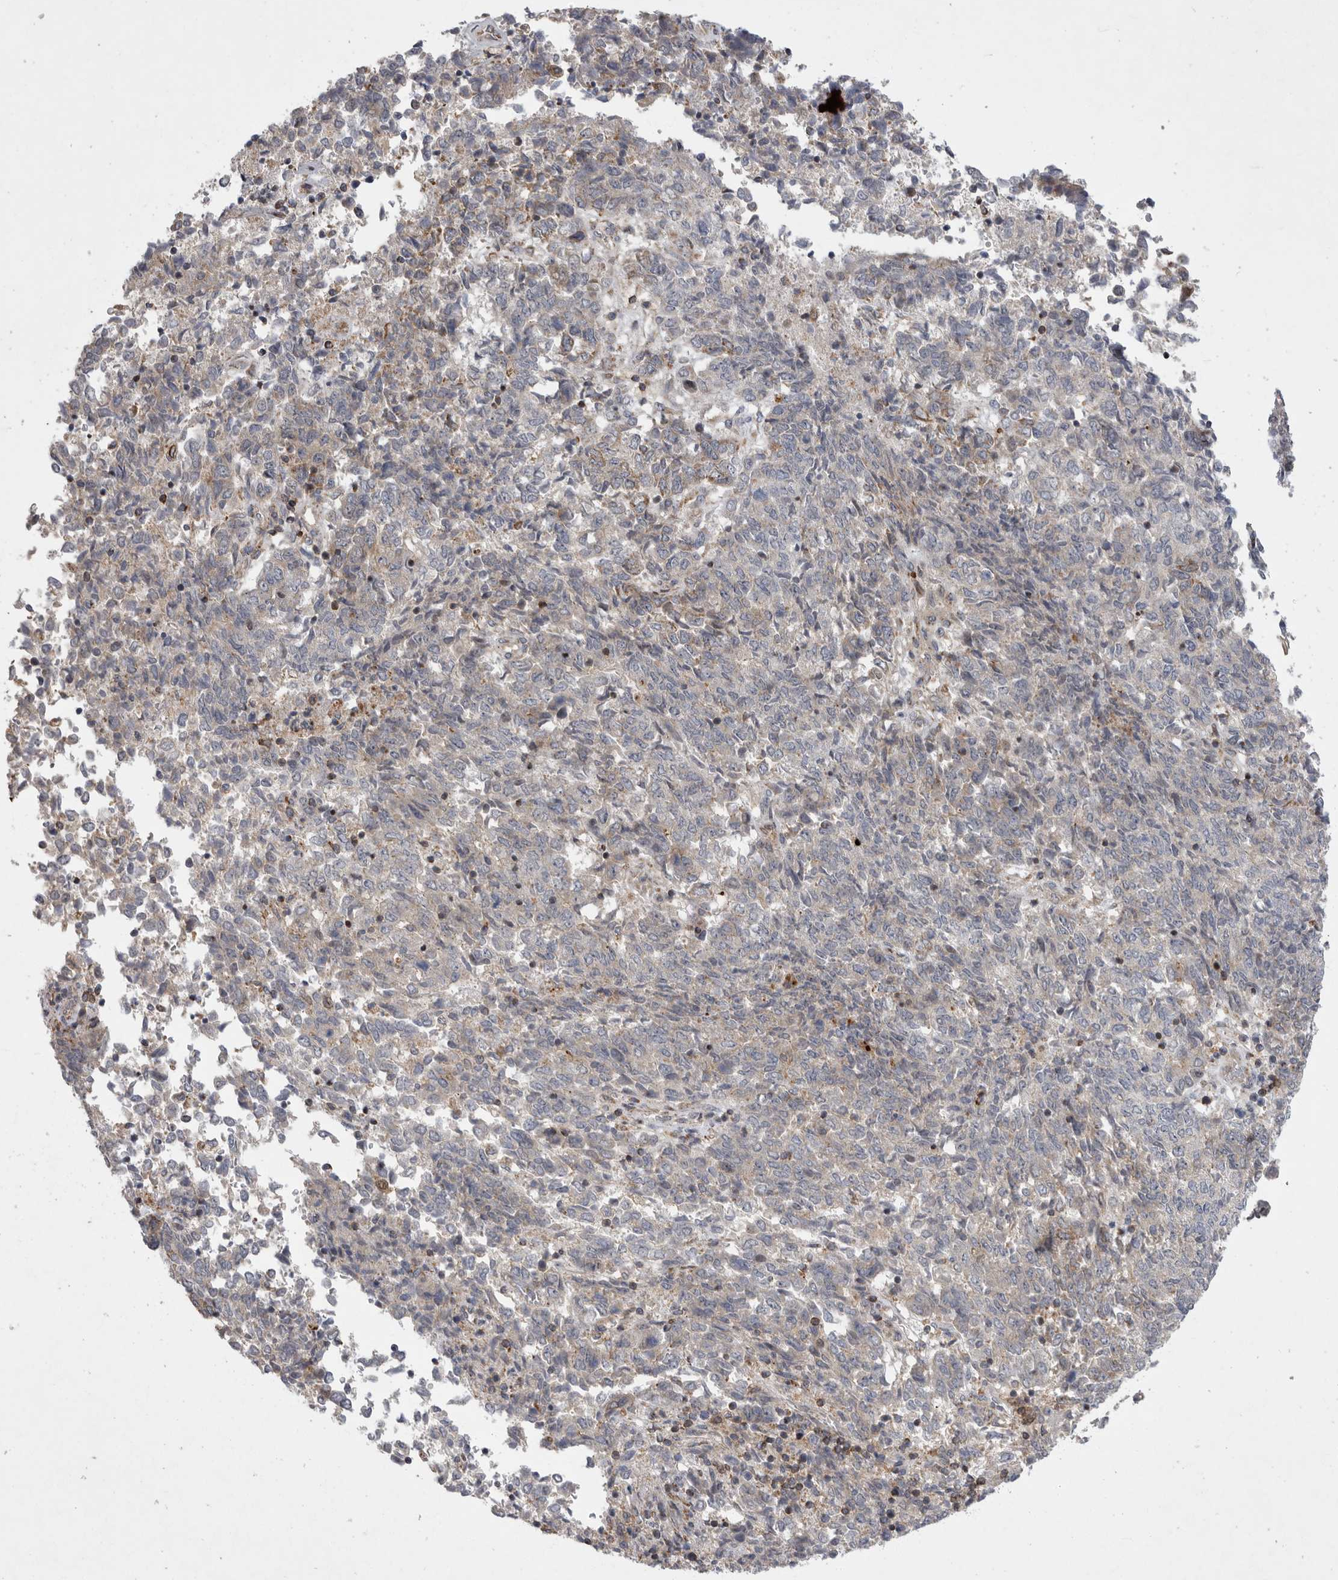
{"staining": {"intensity": "negative", "quantity": "none", "location": "none"}, "tissue": "endometrial cancer", "cell_type": "Tumor cells", "image_type": "cancer", "snomed": [{"axis": "morphology", "description": "Adenocarcinoma, NOS"}, {"axis": "topography", "description": "Endometrium"}], "caption": "A histopathology image of human endometrial cancer is negative for staining in tumor cells.", "gene": "MPZL1", "patient": {"sex": "female", "age": 80}}